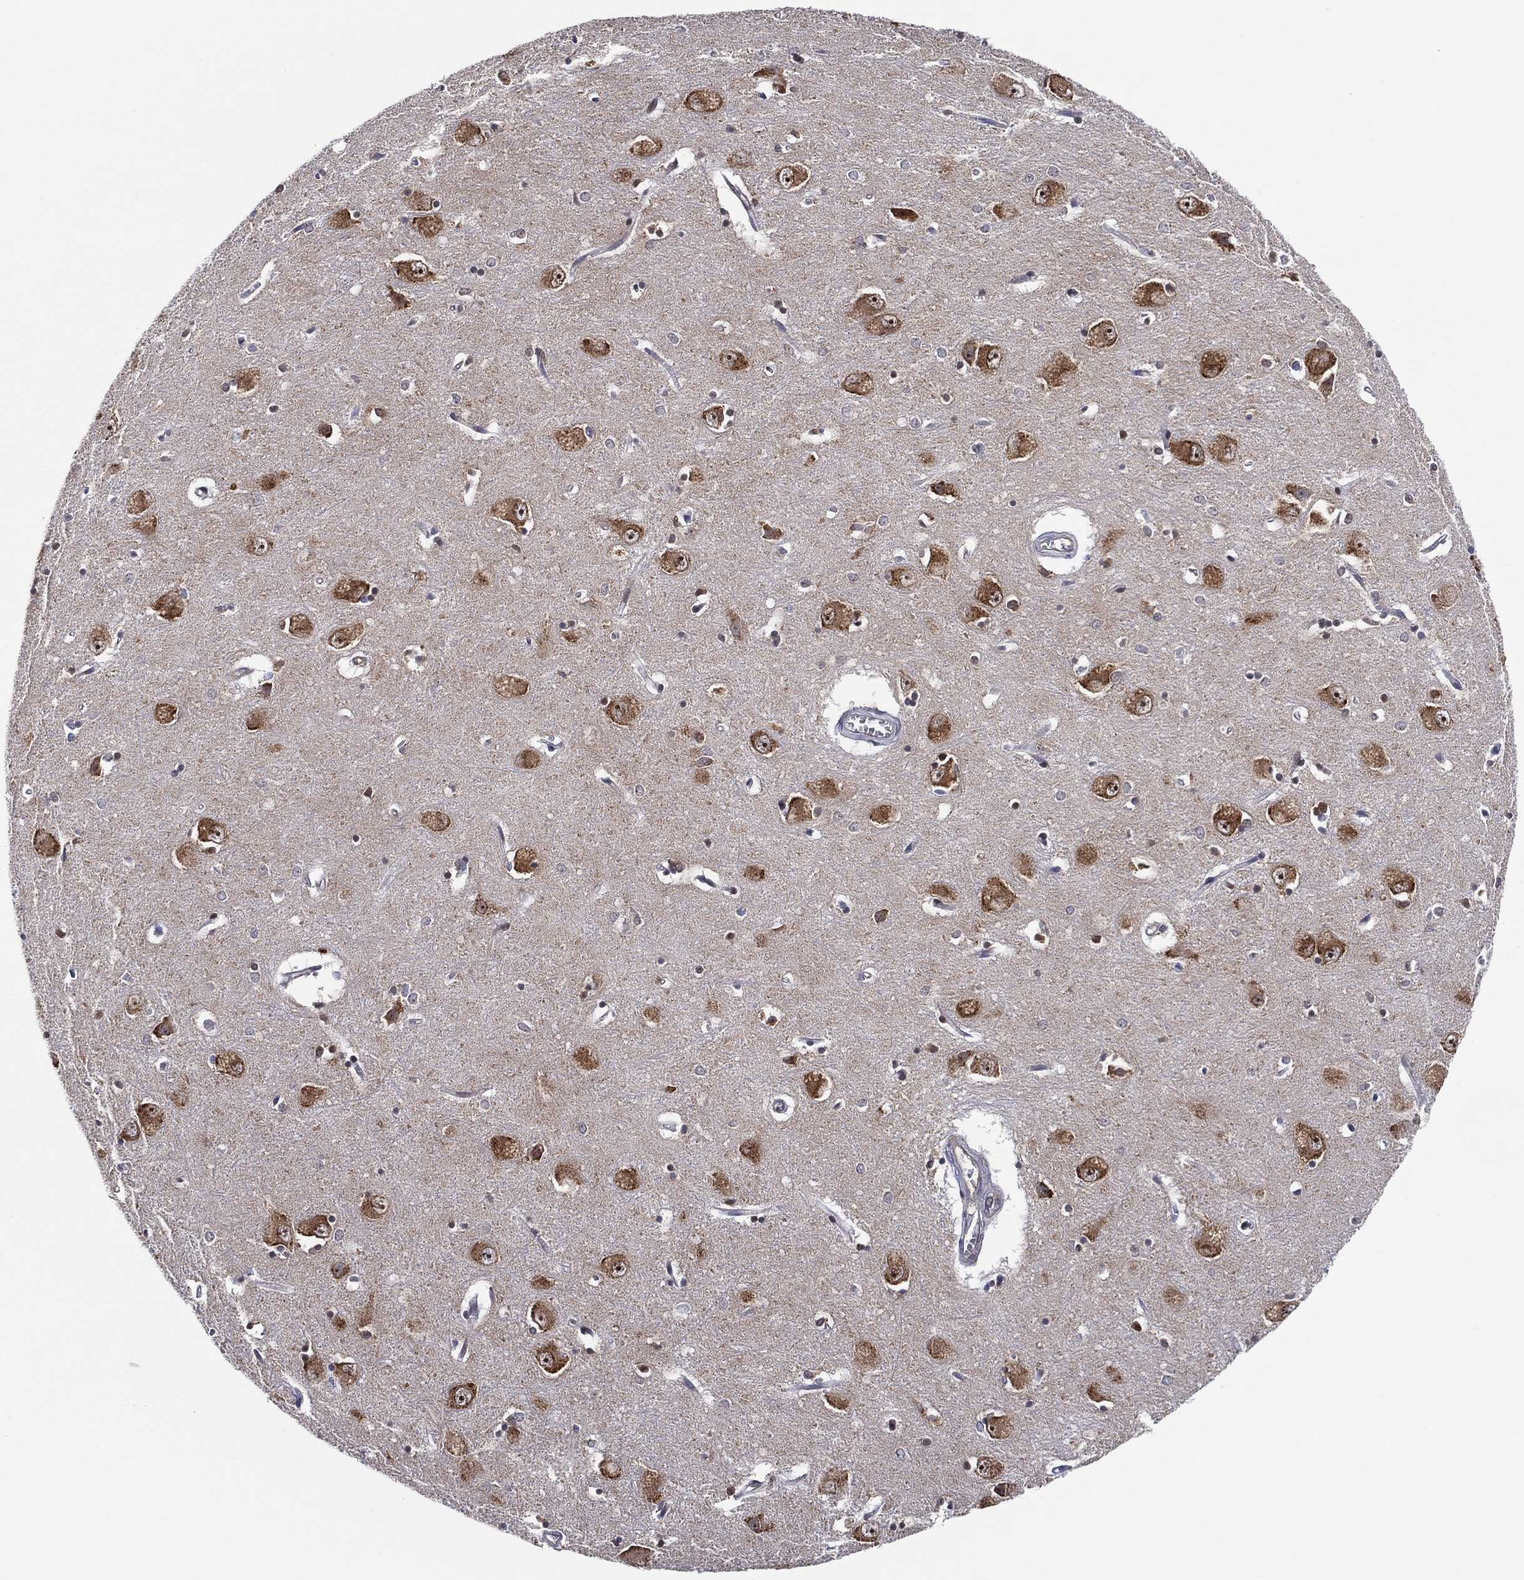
{"staining": {"intensity": "moderate", "quantity": "<25%", "location": "cytoplasmic/membranous"}, "tissue": "caudate", "cell_type": "Glial cells", "image_type": "normal", "snomed": [{"axis": "morphology", "description": "Normal tissue, NOS"}, {"axis": "topography", "description": "Lateral ventricle wall"}], "caption": "Protein staining of normal caudate reveals moderate cytoplasmic/membranous staining in about <25% of glial cells.", "gene": "EIF2S2", "patient": {"sex": "male", "age": 54}}